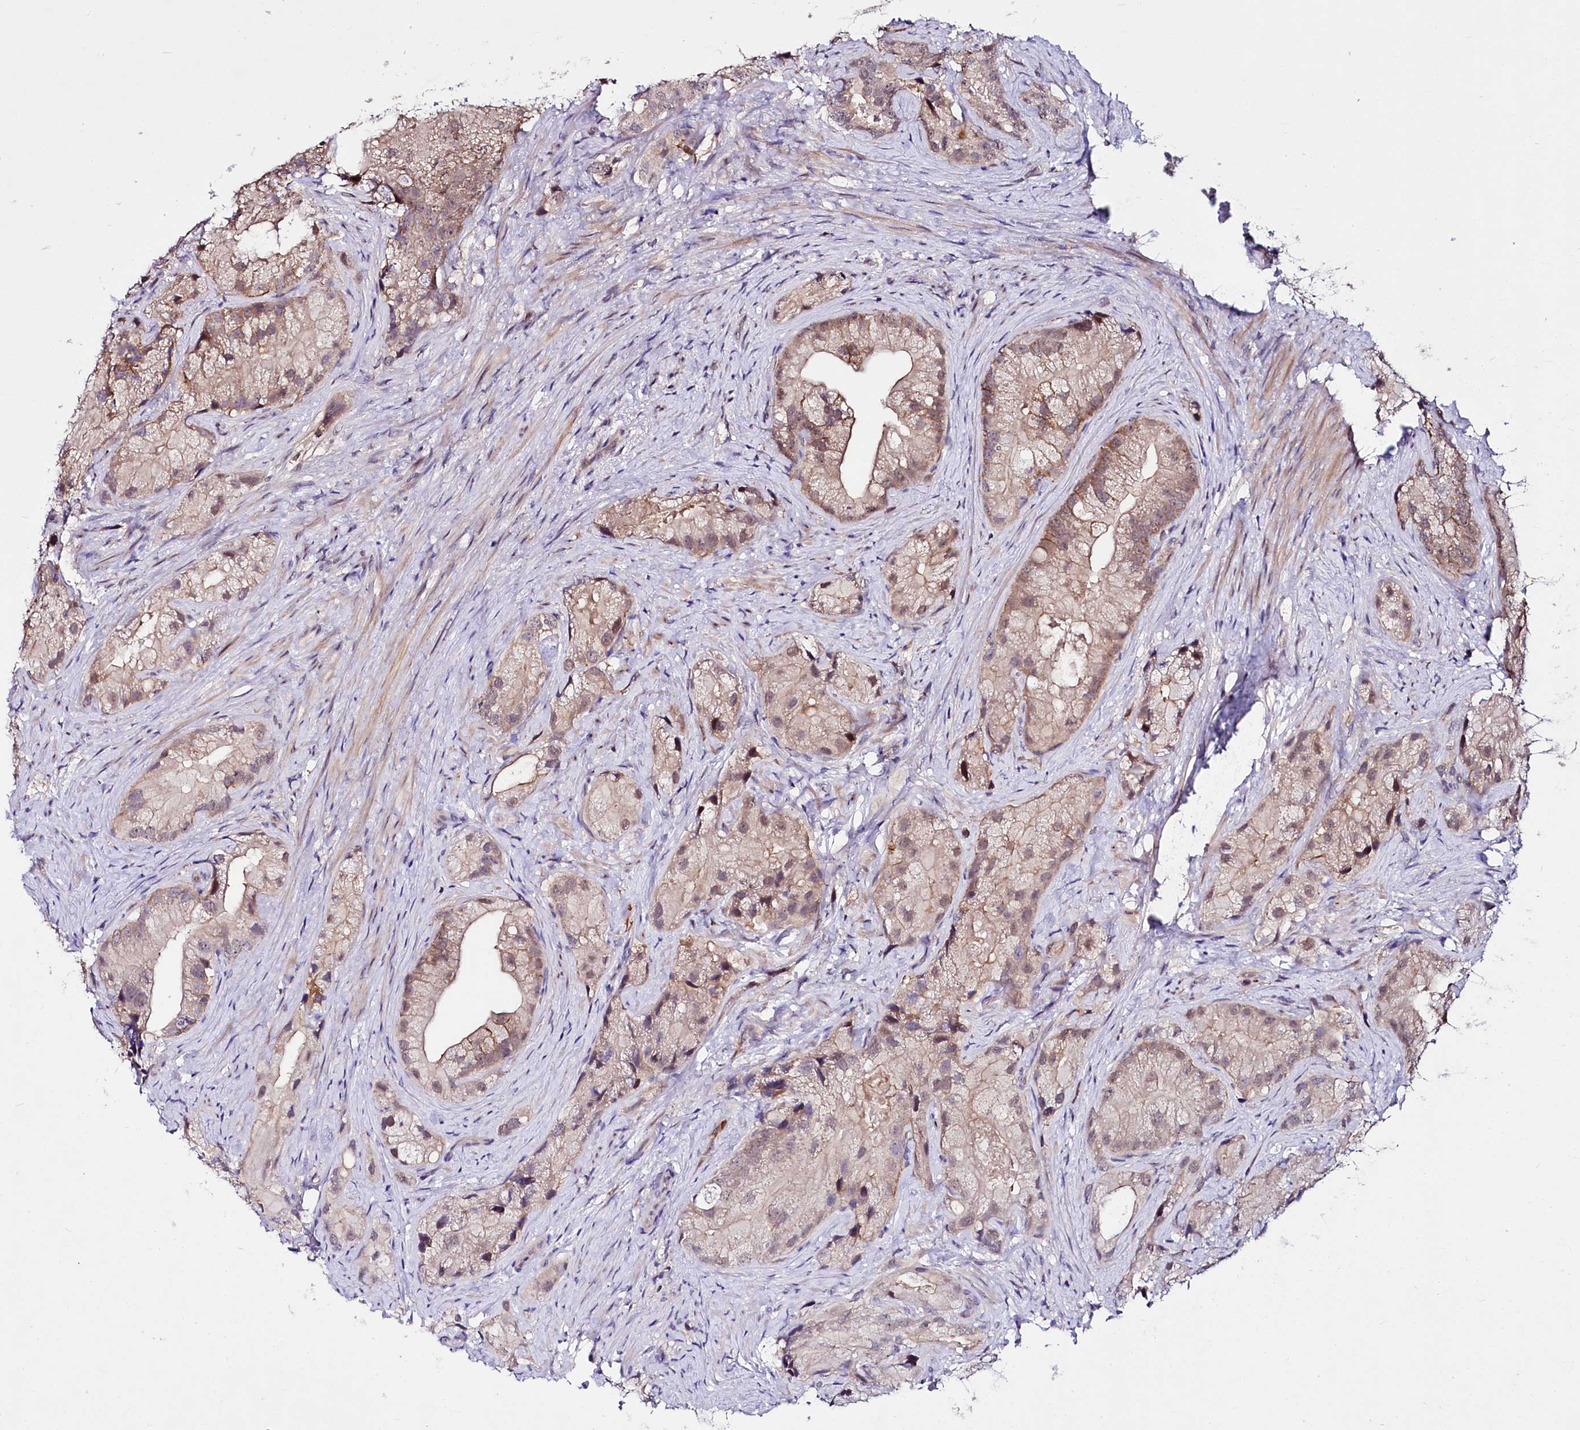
{"staining": {"intensity": "weak", "quantity": "25%-75%", "location": "cytoplasmic/membranous,nuclear"}, "tissue": "prostate cancer", "cell_type": "Tumor cells", "image_type": "cancer", "snomed": [{"axis": "morphology", "description": "Adenocarcinoma, Low grade"}, {"axis": "topography", "description": "Prostate"}], "caption": "Immunohistochemical staining of human prostate adenocarcinoma (low-grade) demonstrates low levels of weak cytoplasmic/membranous and nuclear expression in about 25%-75% of tumor cells.", "gene": "UBE3A", "patient": {"sex": "male", "age": 71}}